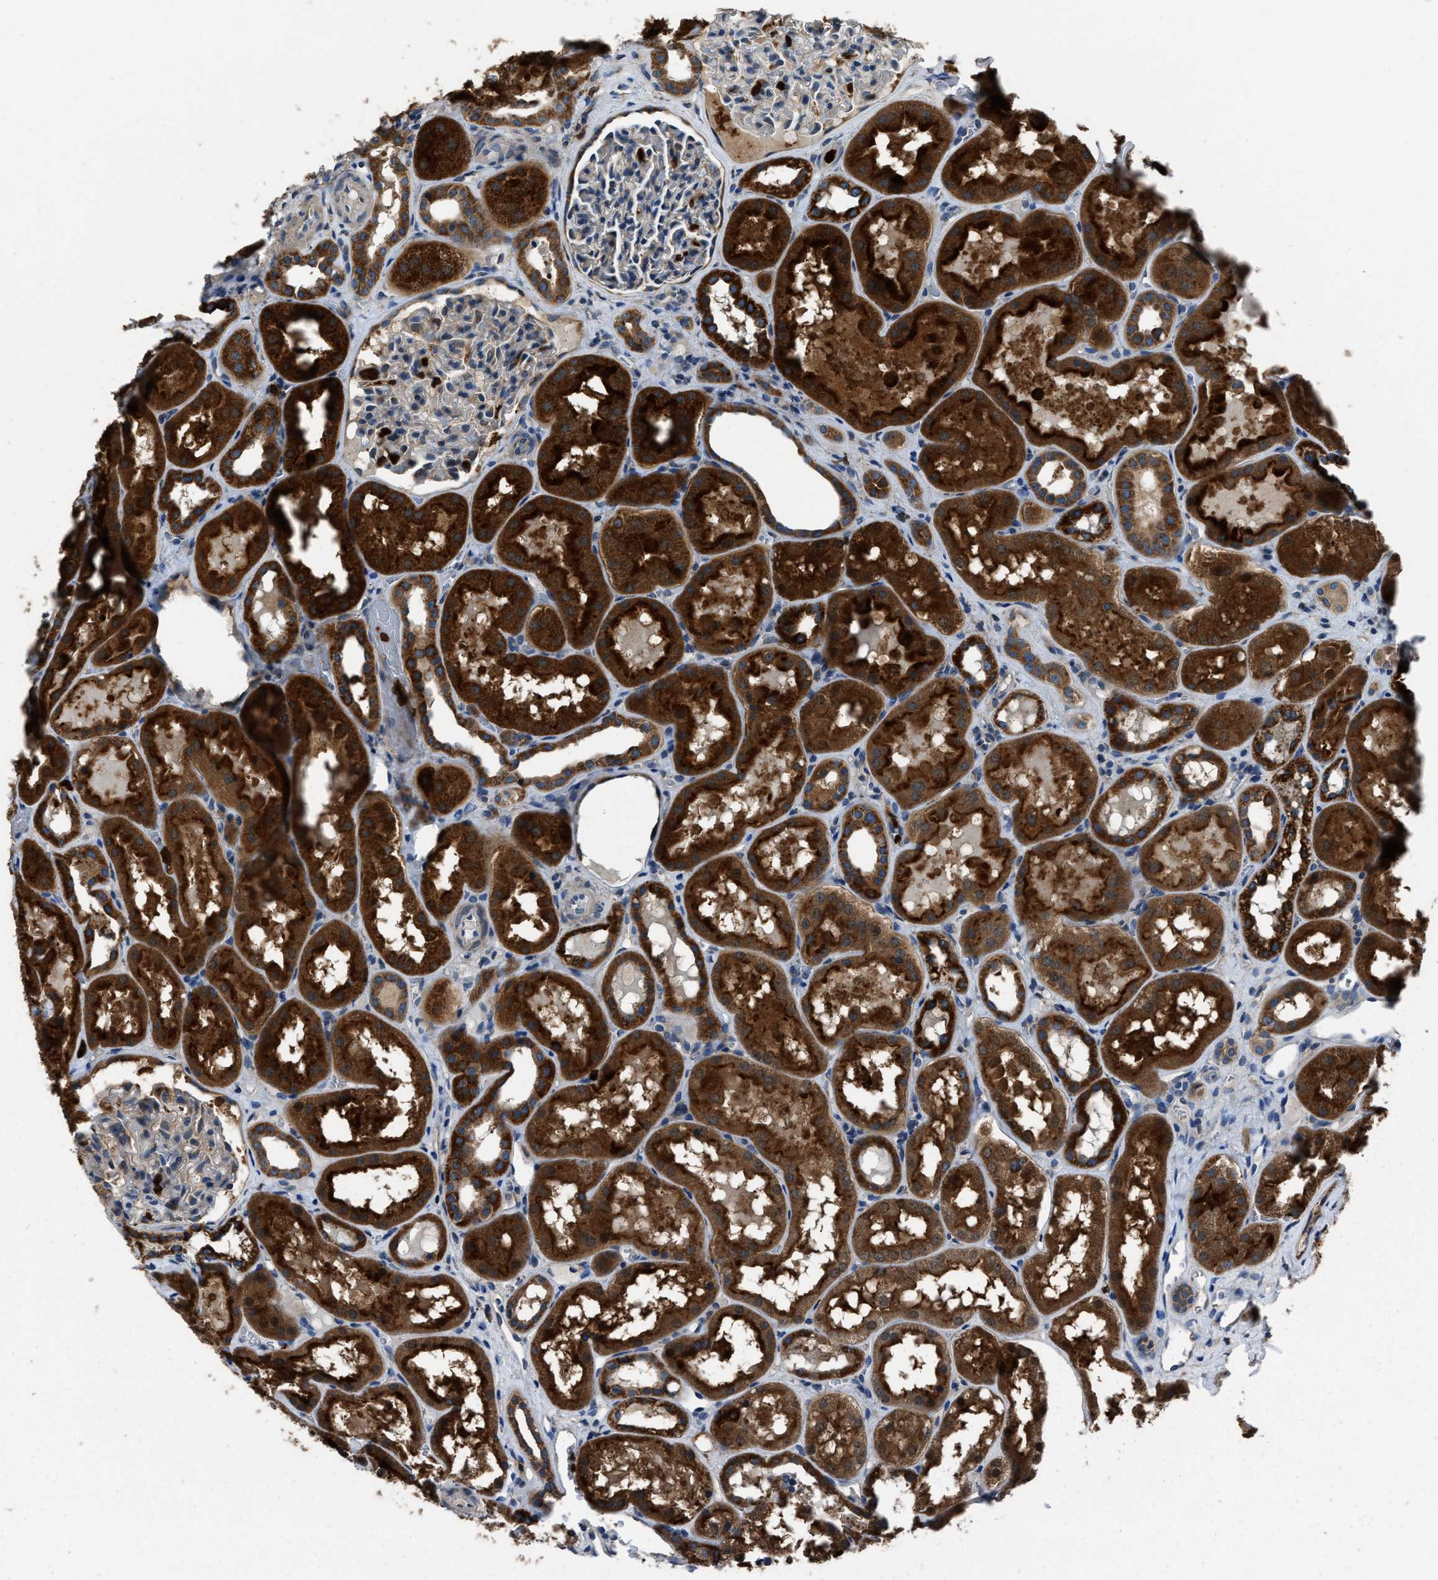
{"staining": {"intensity": "moderate", "quantity": "<25%", "location": "cytoplasmic/membranous"}, "tissue": "kidney", "cell_type": "Cells in glomeruli", "image_type": "normal", "snomed": [{"axis": "morphology", "description": "Normal tissue, NOS"}, {"axis": "topography", "description": "Kidney"}, {"axis": "topography", "description": "Urinary bladder"}], "caption": "A brown stain labels moderate cytoplasmic/membranous positivity of a protein in cells in glomeruli of unremarkable kidney.", "gene": "ANGPT1", "patient": {"sex": "male", "age": 16}}